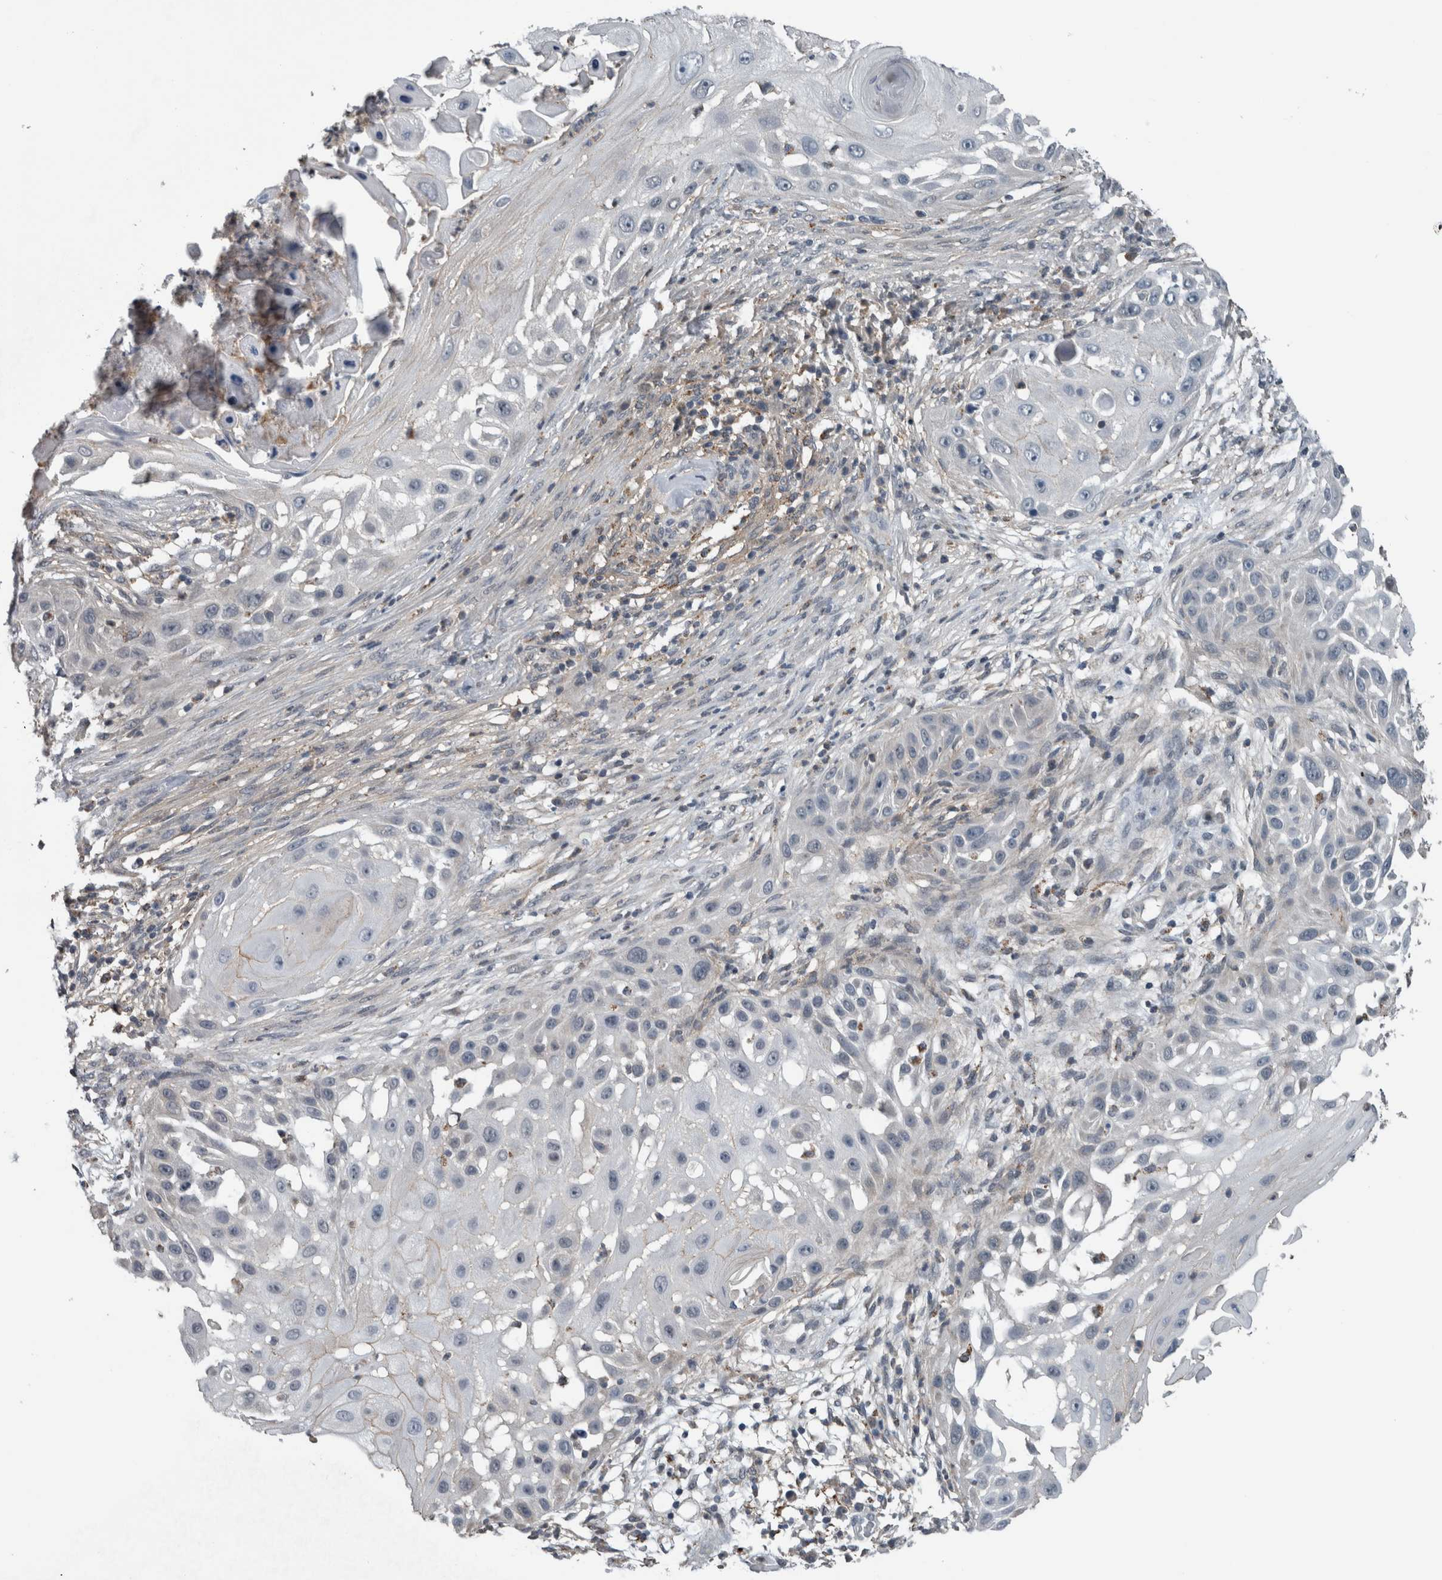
{"staining": {"intensity": "negative", "quantity": "none", "location": "none"}, "tissue": "skin cancer", "cell_type": "Tumor cells", "image_type": "cancer", "snomed": [{"axis": "morphology", "description": "Squamous cell carcinoma, NOS"}, {"axis": "topography", "description": "Skin"}], "caption": "Image shows no significant protein positivity in tumor cells of skin squamous cell carcinoma.", "gene": "ACSF2", "patient": {"sex": "female", "age": 44}}